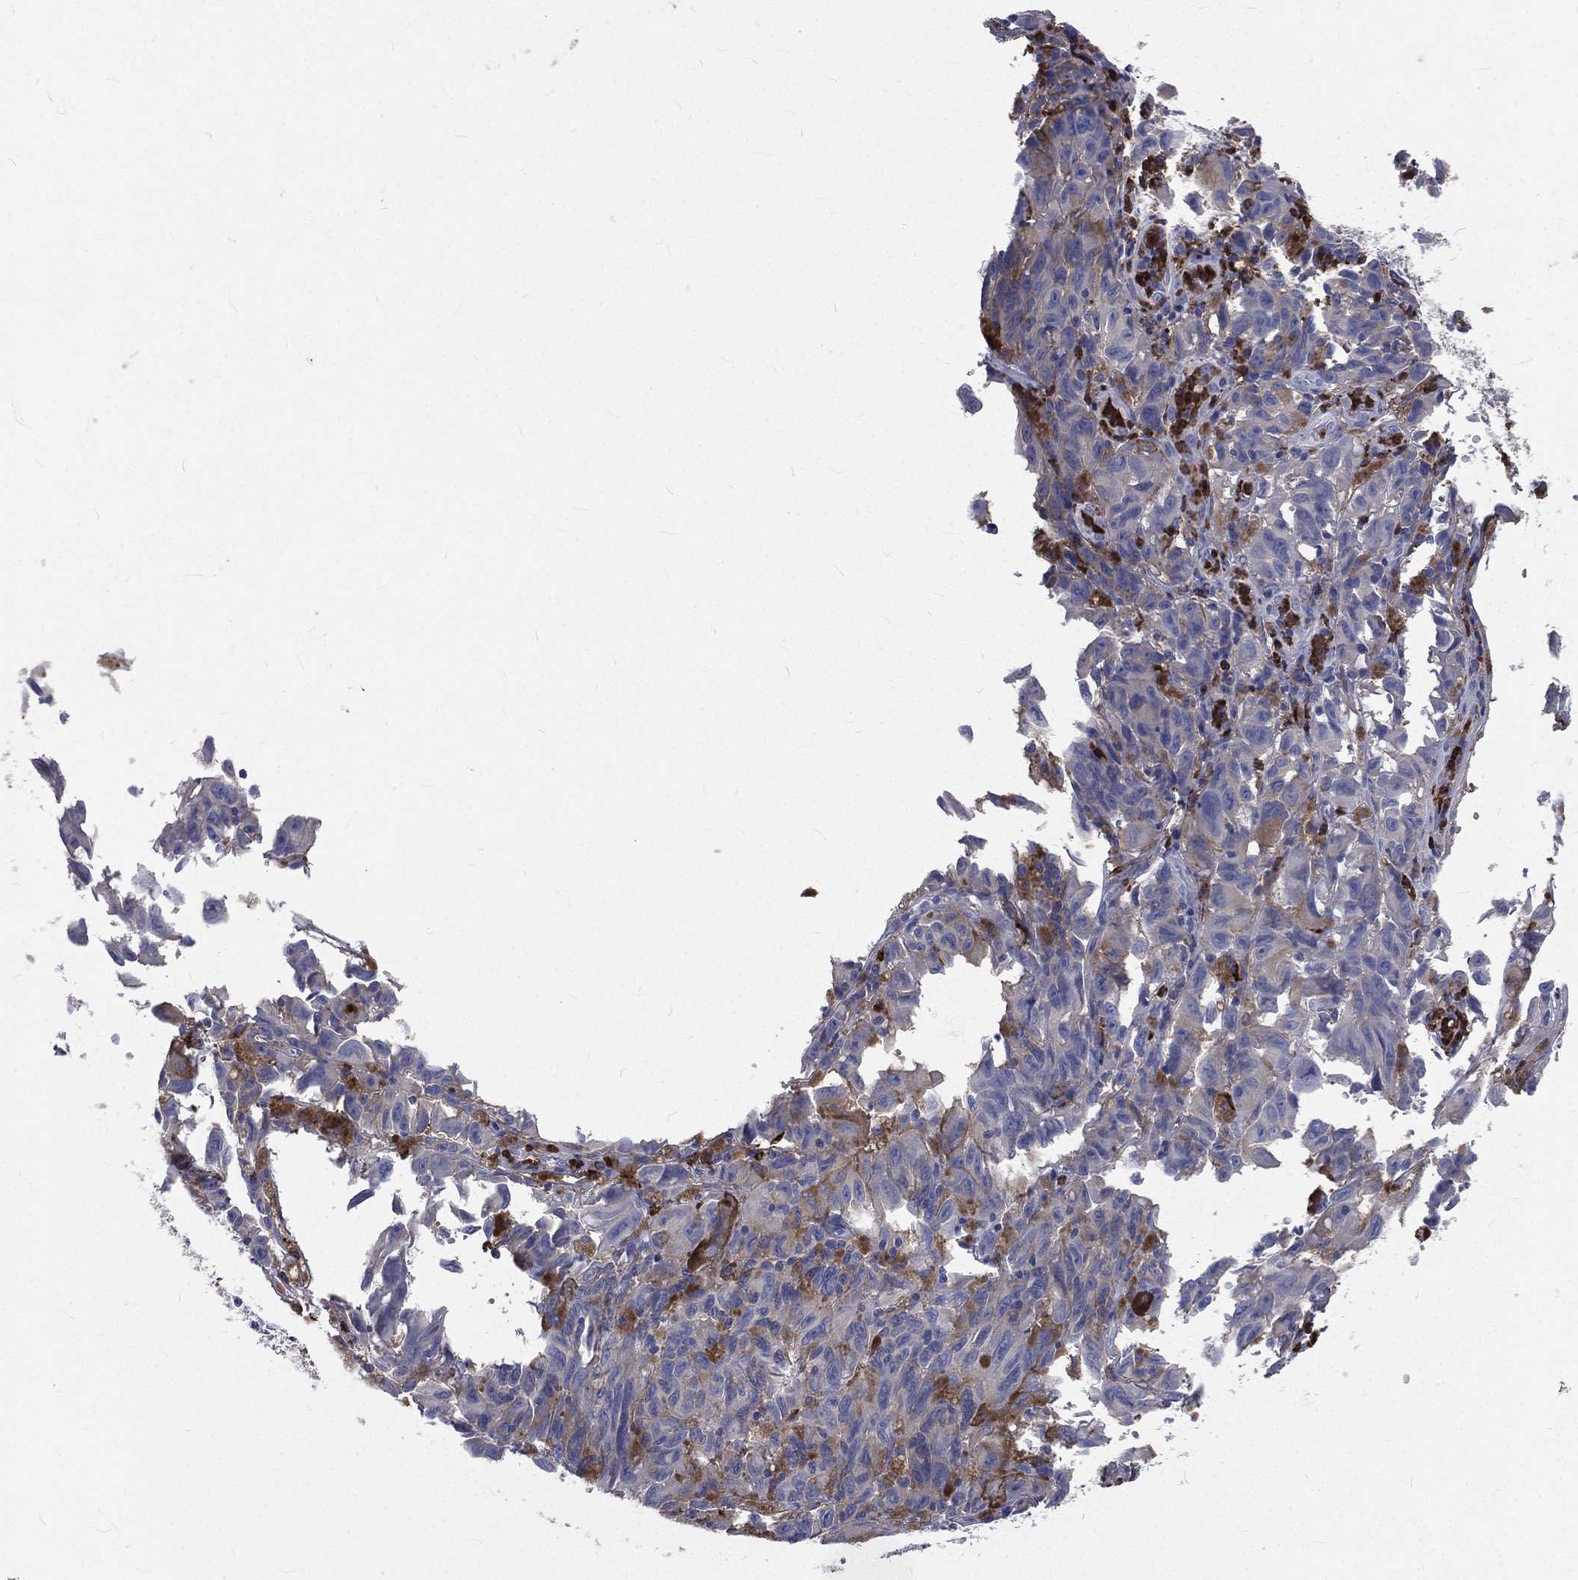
{"staining": {"intensity": "moderate", "quantity": "<25%", "location": "cytoplasmic/membranous"}, "tissue": "melanoma", "cell_type": "Tumor cells", "image_type": "cancer", "snomed": [{"axis": "morphology", "description": "Malignant melanoma, NOS"}, {"axis": "topography", "description": "Vulva, labia, clitoris and Bartholin´s gland, NO"}], "caption": "Protein staining of malignant melanoma tissue demonstrates moderate cytoplasmic/membranous positivity in approximately <25% of tumor cells. (Brightfield microscopy of DAB IHC at high magnification).", "gene": "BASP1", "patient": {"sex": "female", "age": 75}}